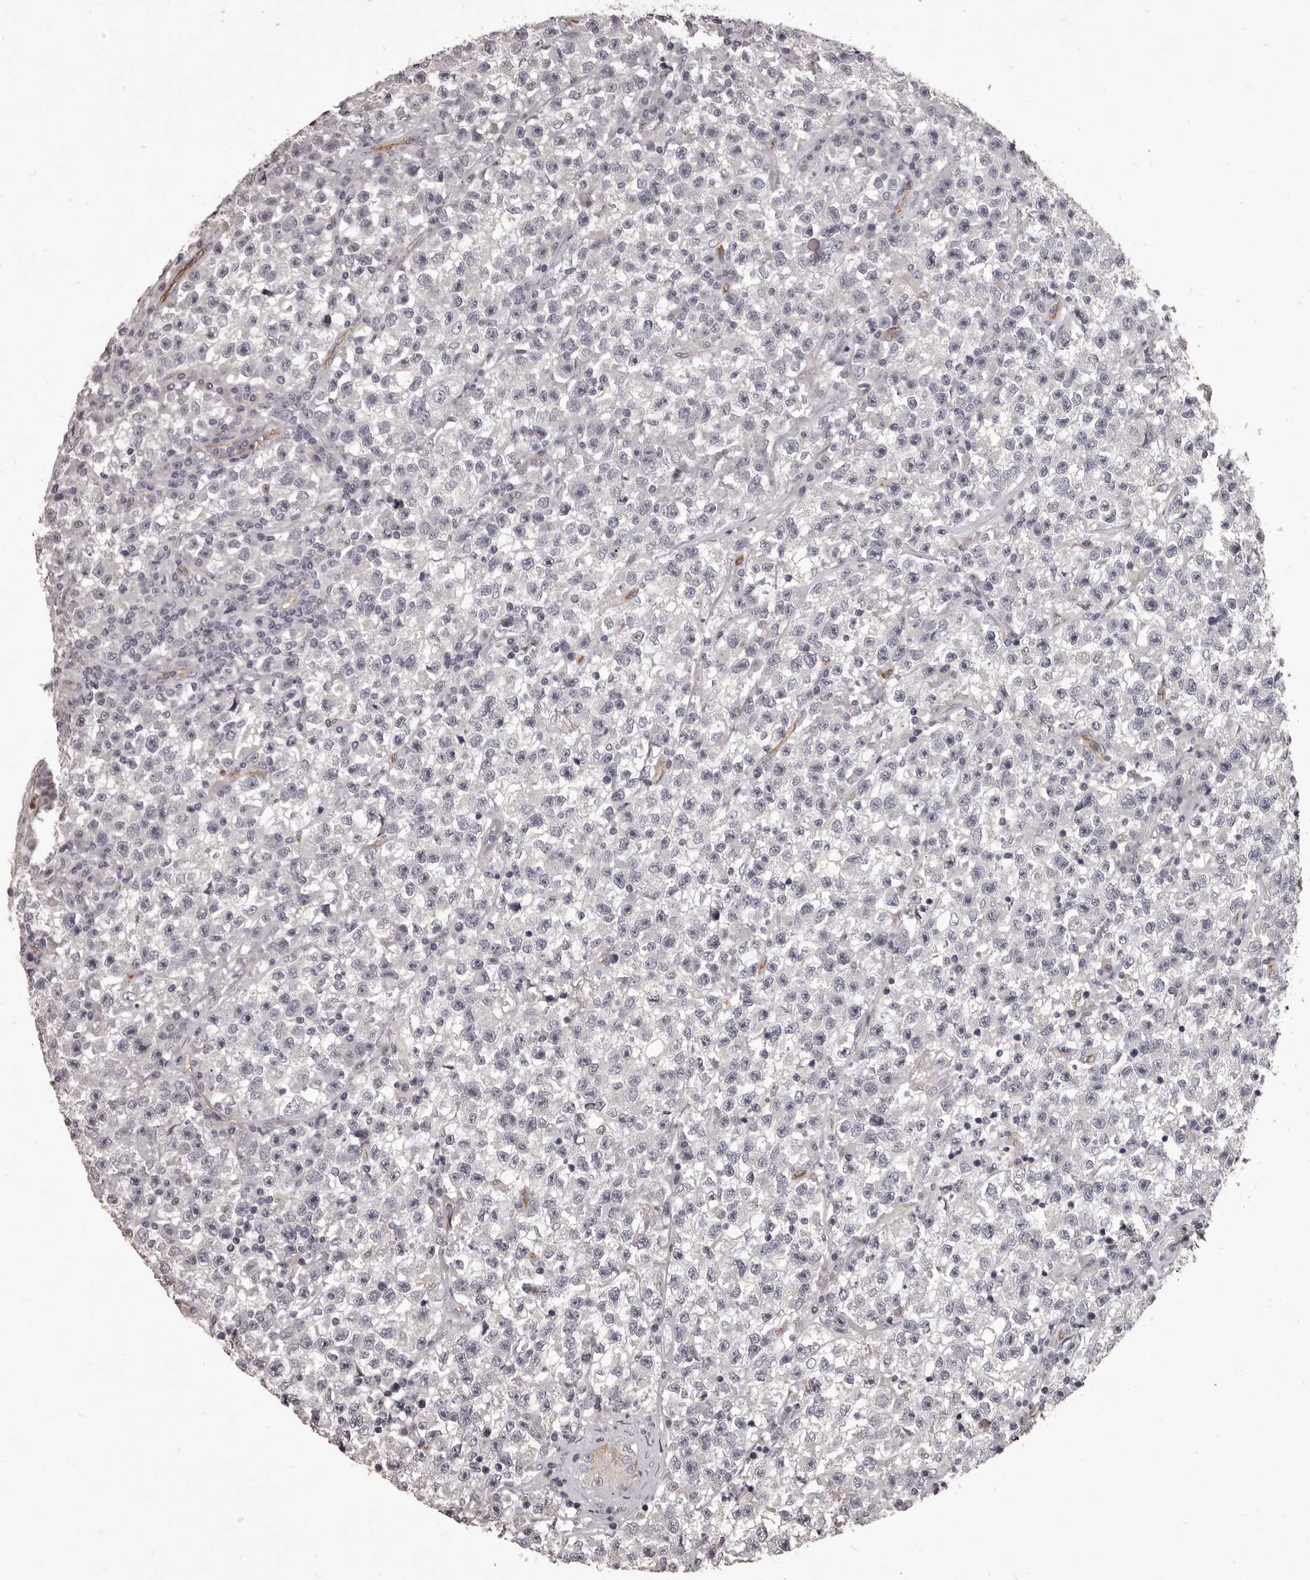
{"staining": {"intensity": "negative", "quantity": "none", "location": "none"}, "tissue": "testis cancer", "cell_type": "Tumor cells", "image_type": "cancer", "snomed": [{"axis": "morphology", "description": "Seminoma, NOS"}, {"axis": "topography", "description": "Testis"}], "caption": "Immunohistochemistry (IHC) micrograph of neoplastic tissue: human testis seminoma stained with DAB (3,3'-diaminobenzidine) demonstrates no significant protein staining in tumor cells. (IHC, brightfield microscopy, high magnification).", "gene": "GPR78", "patient": {"sex": "male", "age": 22}}